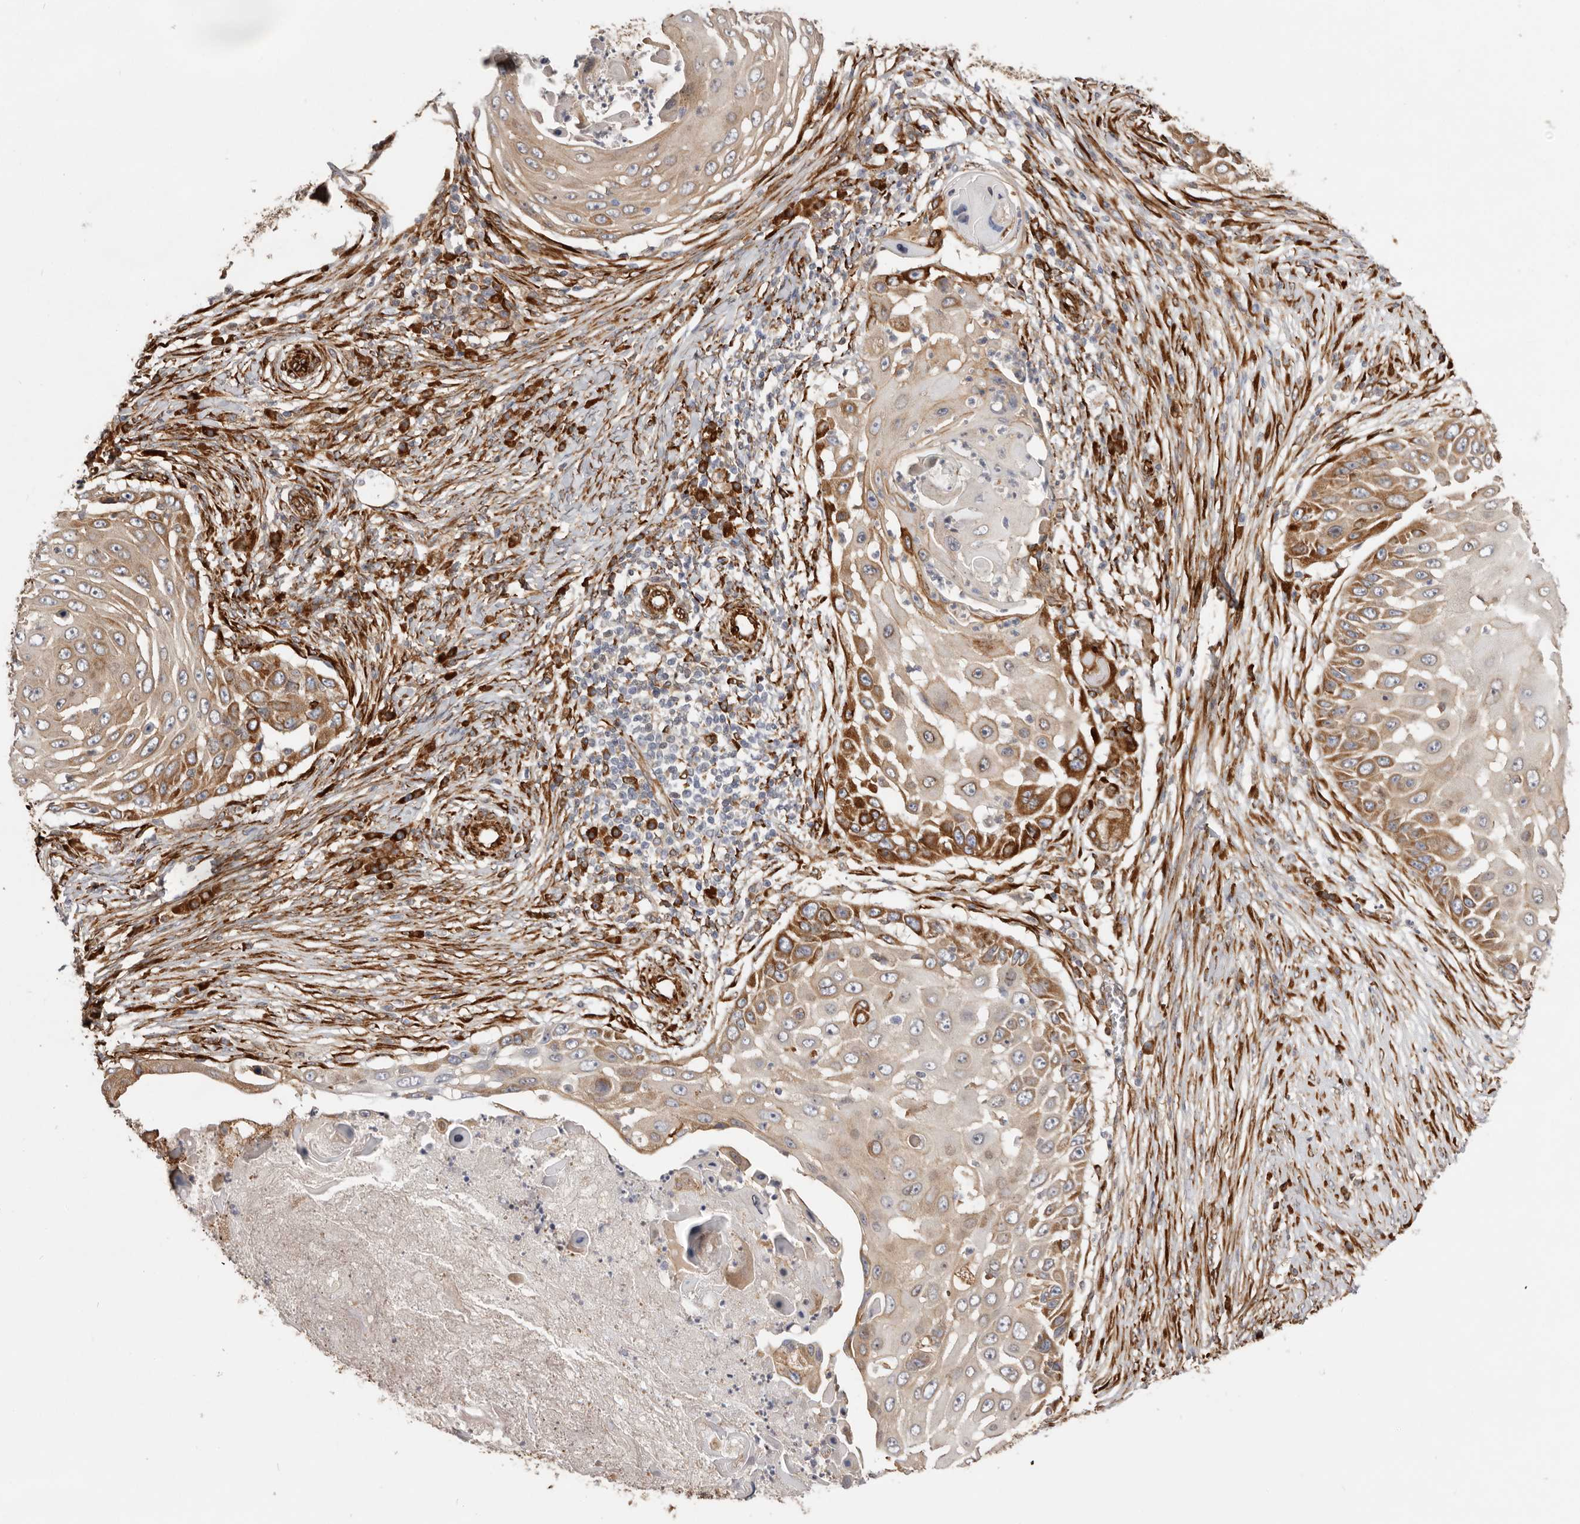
{"staining": {"intensity": "moderate", "quantity": "25%-75%", "location": "cytoplasmic/membranous"}, "tissue": "skin cancer", "cell_type": "Tumor cells", "image_type": "cancer", "snomed": [{"axis": "morphology", "description": "Squamous cell carcinoma, NOS"}, {"axis": "topography", "description": "Skin"}], "caption": "This image reveals immunohistochemistry (IHC) staining of skin cancer (squamous cell carcinoma), with medium moderate cytoplasmic/membranous positivity in approximately 25%-75% of tumor cells.", "gene": "WDTC1", "patient": {"sex": "female", "age": 44}}